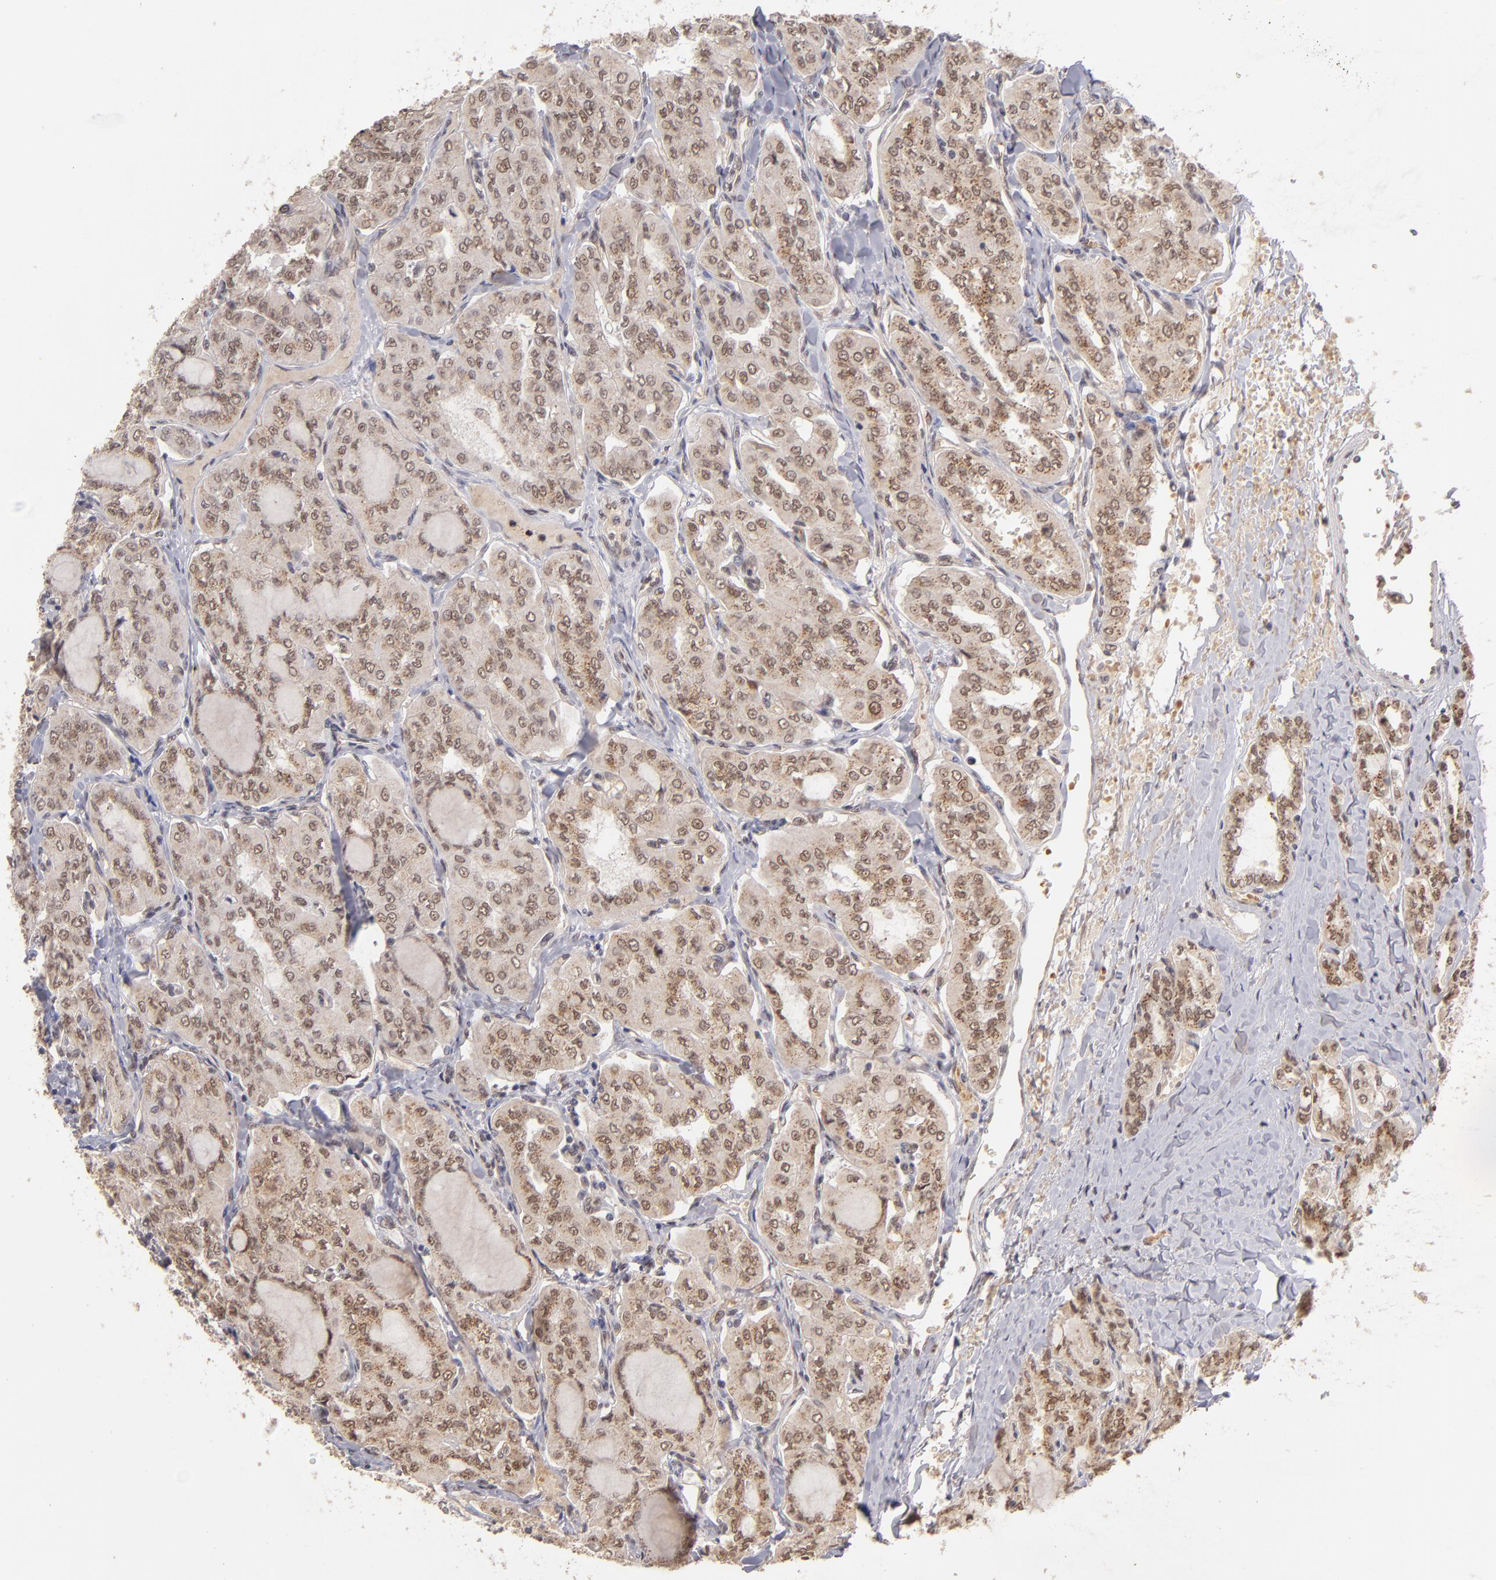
{"staining": {"intensity": "moderate", "quantity": ">75%", "location": "cytoplasmic/membranous,nuclear"}, "tissue": "thyroid cancer", "cell_type": "Tumor cells", "image_type": "cancer", "snomed": [{"axis": "morphology", "description": "Papillary adenocarcinoma, NOS"}, {"axis": "topography", "description": "Thyroid gland"}], "caption": "Moderate cytoplasmic/membranous and nuclear protein expression is appreciated in about >75% of tumor cells in thyroid papillary adenocarcinoma.", "gene": "NFE2", "patient": {"sex": "male", "age": 20}}